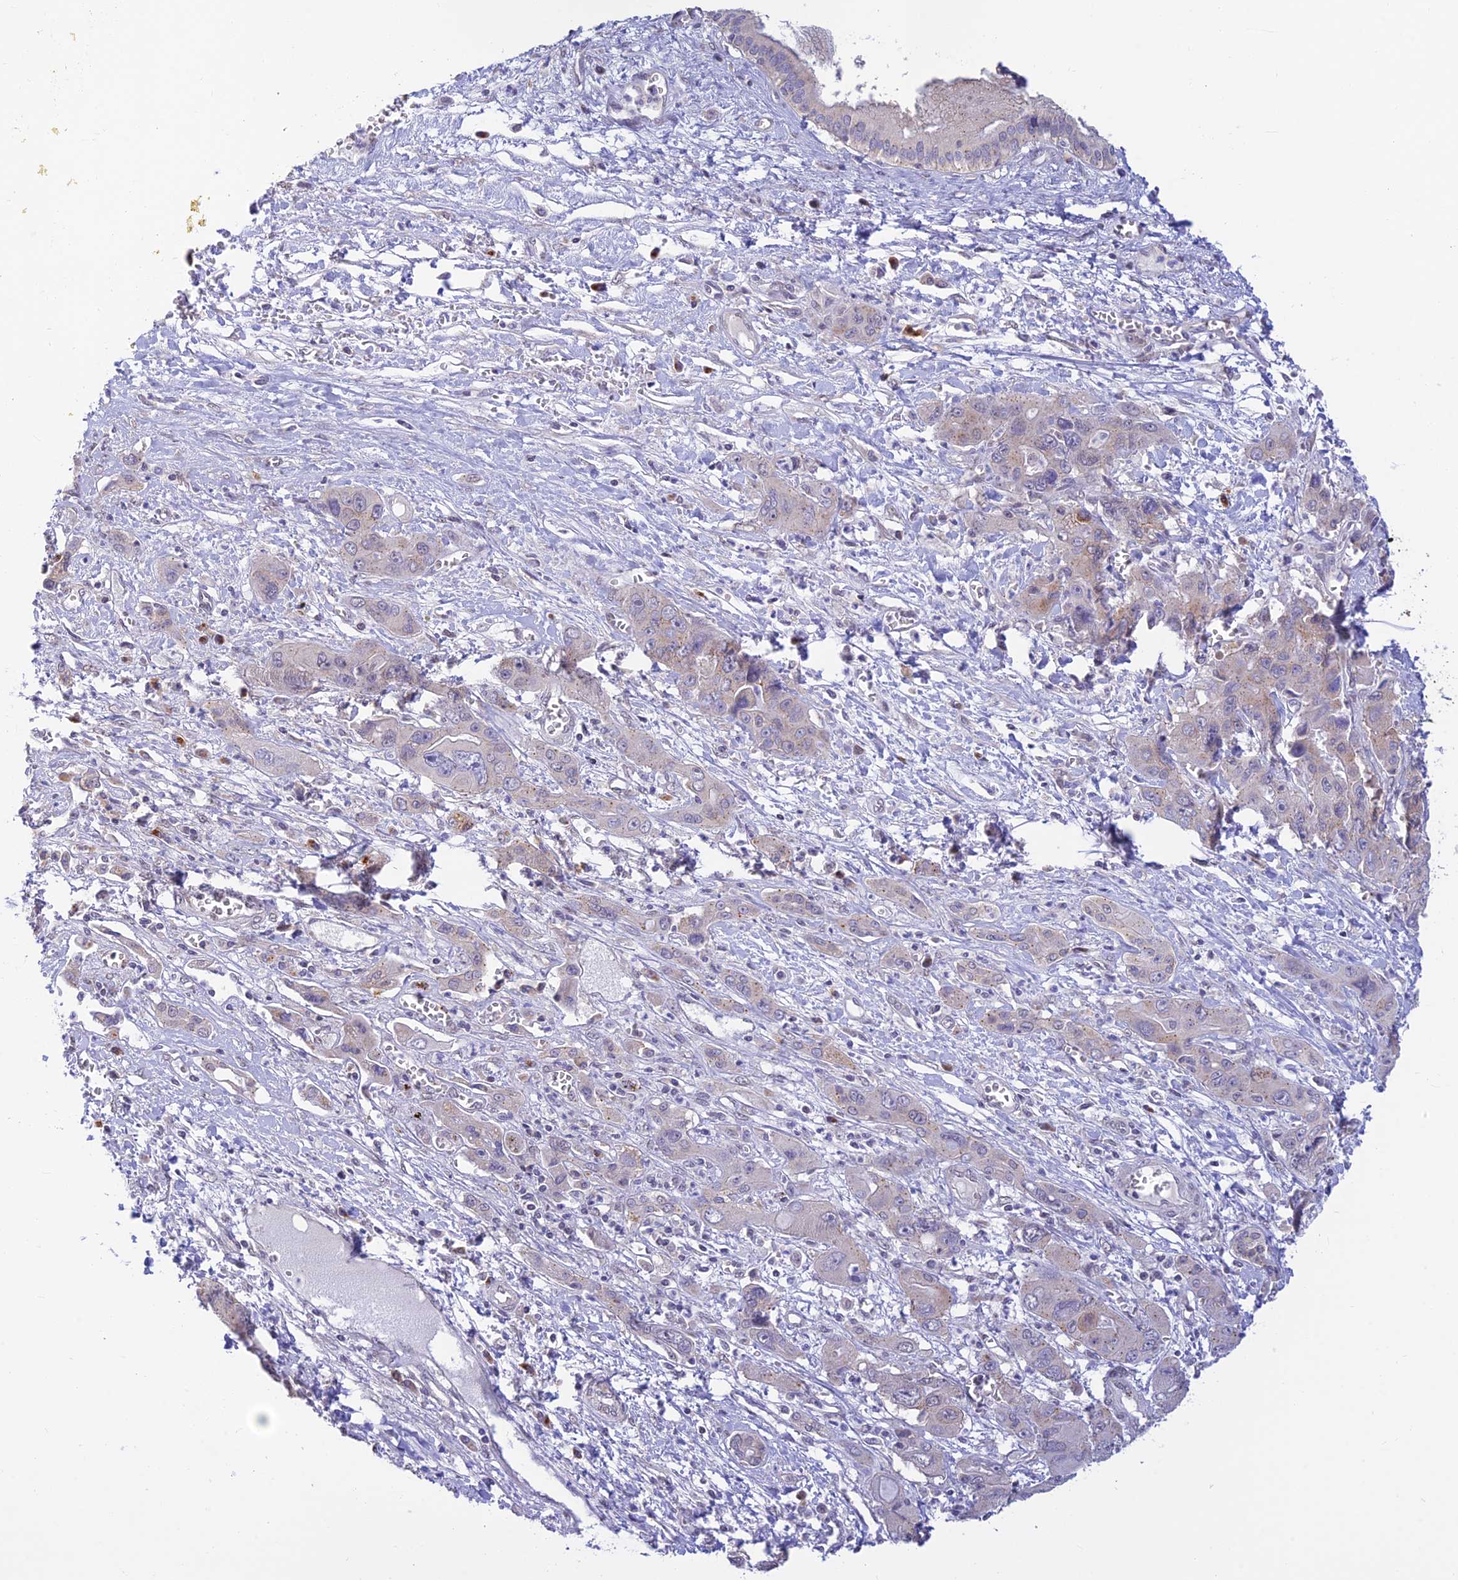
{"staining": {"intensity": "weak", "quantity": "<25%", "location": "cytoplasmic/membranous"}, "tissue": "liver cancer", "cell_type": "Tumor cells", "image_type": "cancer", "snomed": [{"axis": "morphology", "description": "Cholangiocarcinoma"}, {"axis": "topography", "description": "Liver"}], "caption": "High magnification brightfield microscopy of liver cholangiocarcinoma stained with DAB (brown) and counterstained with hematoxylin (blue): tumor cells show no significant expression. (DAB (3,3'-diaminobenzidine) immunohistochemistry visualized using brightfield microscopy, high magnification).", "gene": "INKA1", "patient": {"sex": "male", "age": 67}}